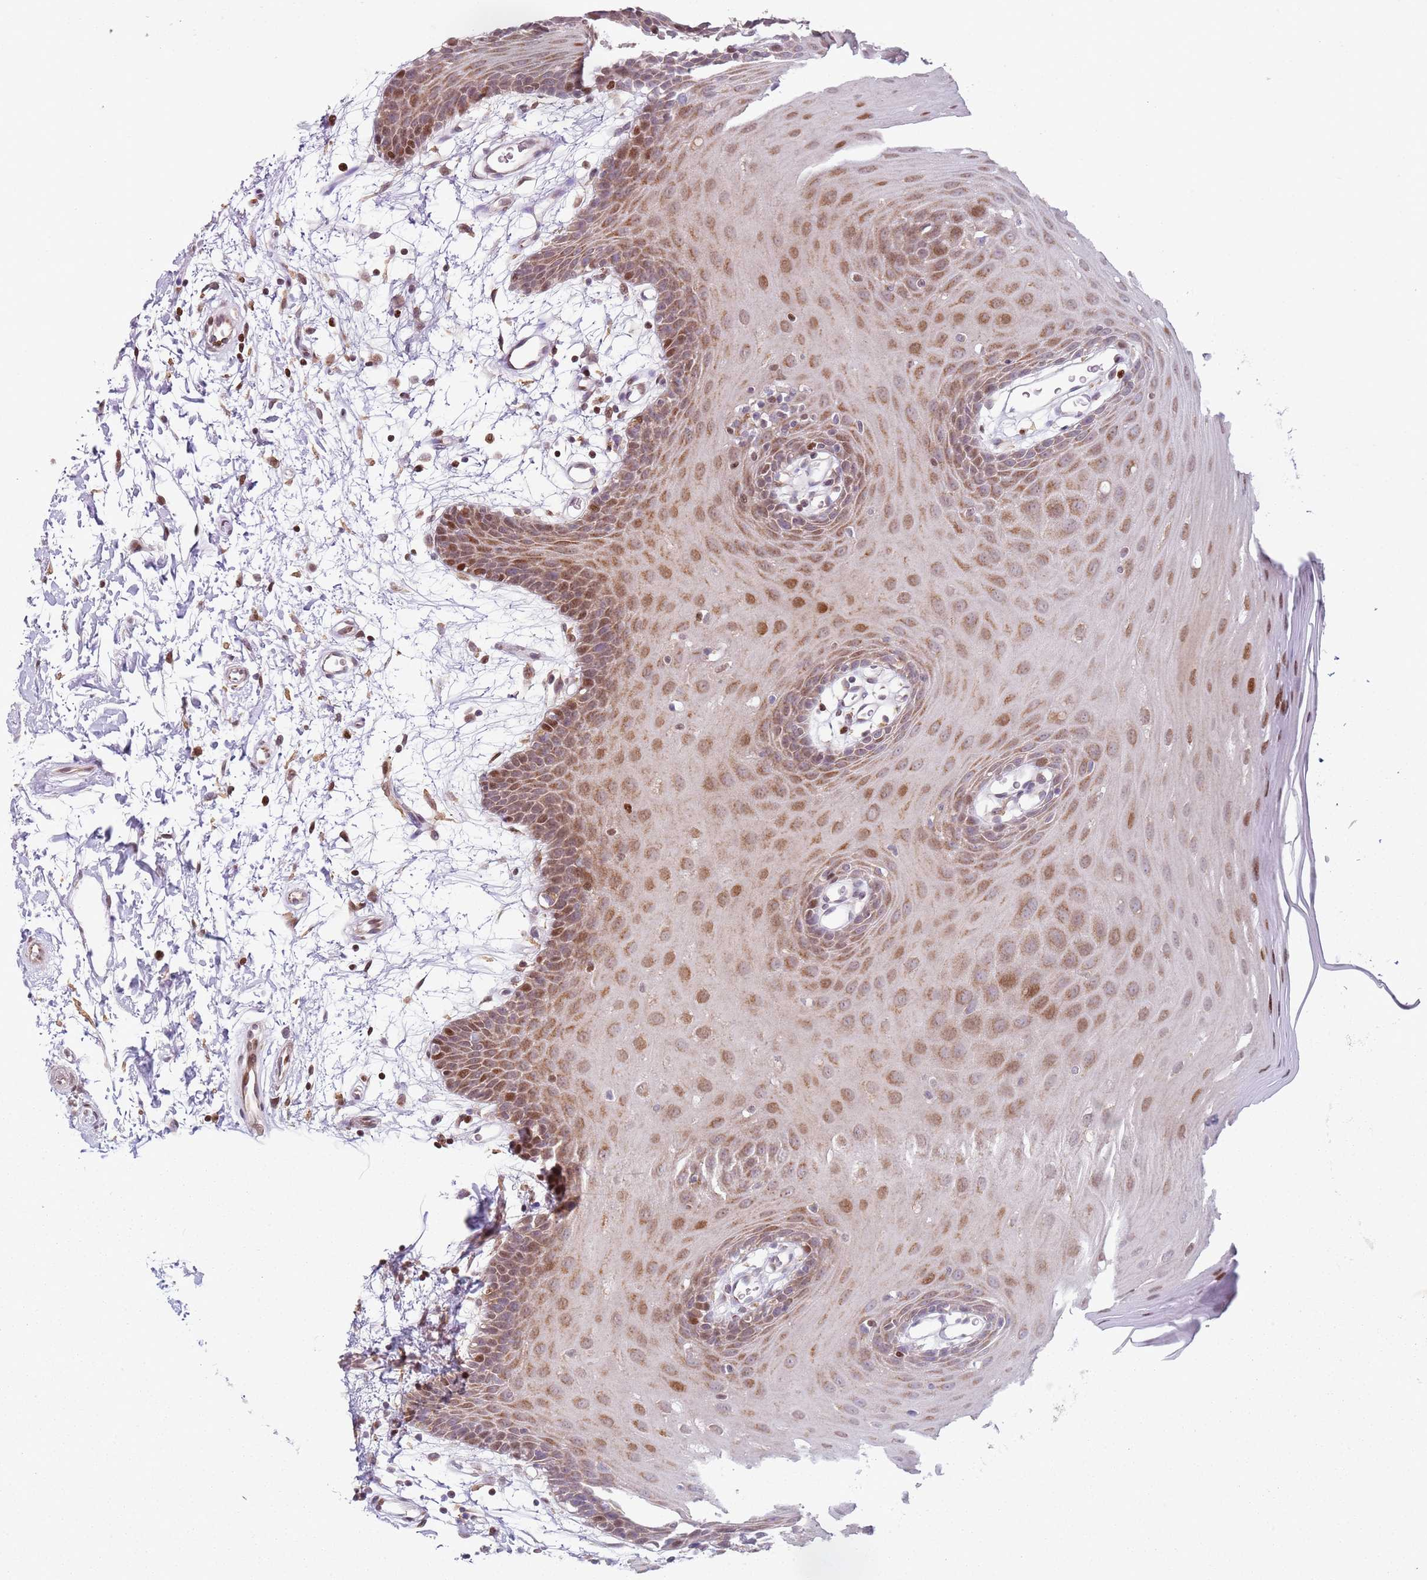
{"staining": {"intensity": "moderate", "quantity": ">75%", "location": "cytoplasmic/membranous"}, "tissue": "oral mucosa", "cell_type": "Squamous epithelial cells", "image_type": "normal", "snomed": [{"axis": "morphology", "description": "Normal tissue, NOS"}, {"axis": "topography", "description": "Skeletal muscle"}, {"axis": "topography", "description": "Oral tissue"}, {"axis": "topography", "description": "Salivary gland"}, {"axis": "topography", "description": "Peripheral nerve tissue"}], "caption": "The image displays a brown stain indicating the presence of a protein in the cytoplasmic/membranous of squamous epithelial cells in oral mucosa. The staining is performed using DAB (3,3'-diaminobenzidine) brown chromogen to label protein expression. The nuclei are counter-stained blue using hematoxylin.", "gene": "HNRNPLL", "patient": {"sex": "male", "age": 54}}